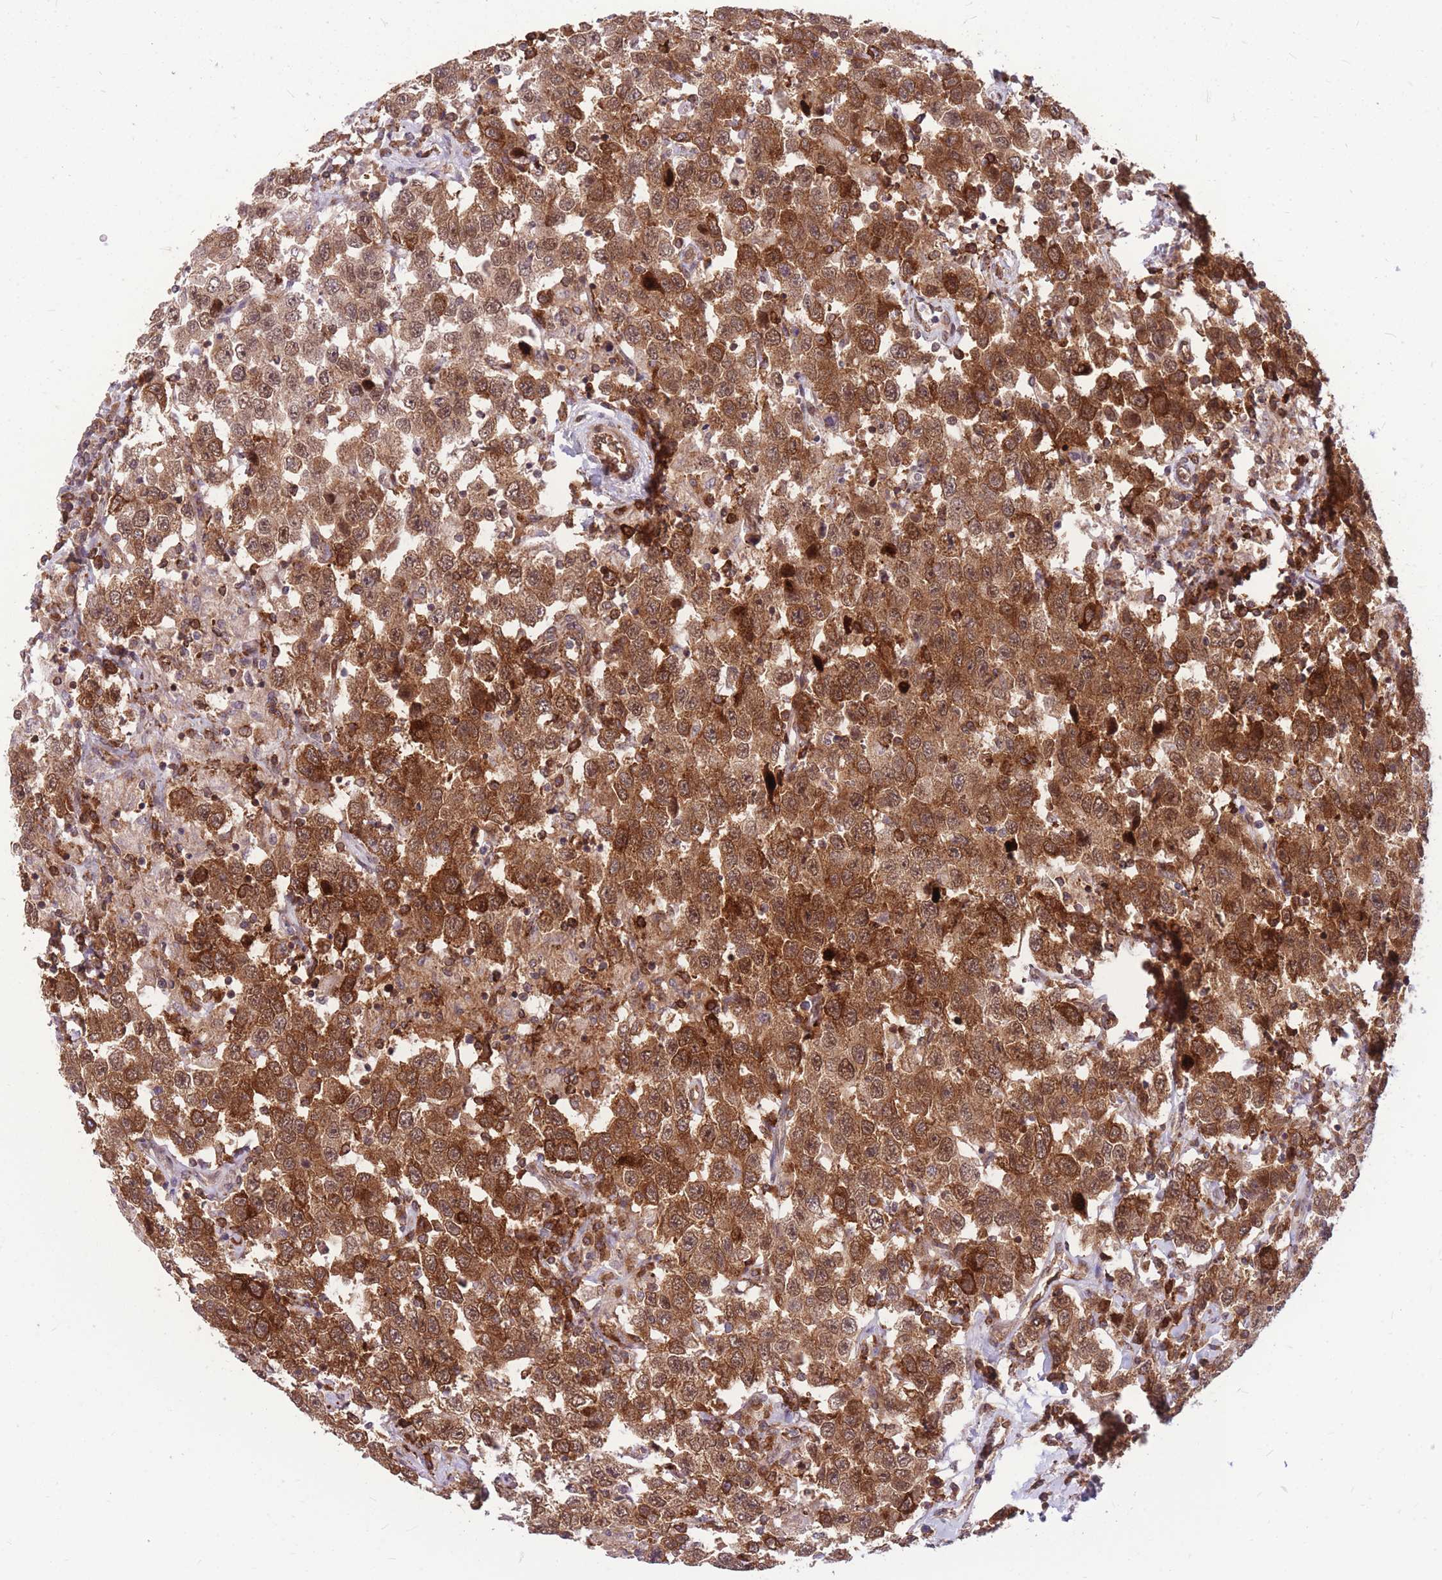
{"staining": {"intensity": "strong", "quantity": ">75%", "location": "cytoplasmic/membranous"}, "tissue": "testis cancer", "cell_type": "Tumor cells", "image_type": "cancer", "snomed": [{"axis": "morphology", "description": "Seminoma, NOS"}, {"axis": "topography", "description": "Testis"}], "caption": "Protein expression analysis of human testis cancer reveals strong cytoplasmic/membranous positivity in approximately >75% of tumor cells.", "gene": "TCF20", "patient": {"sex": "male", "age": 41}}